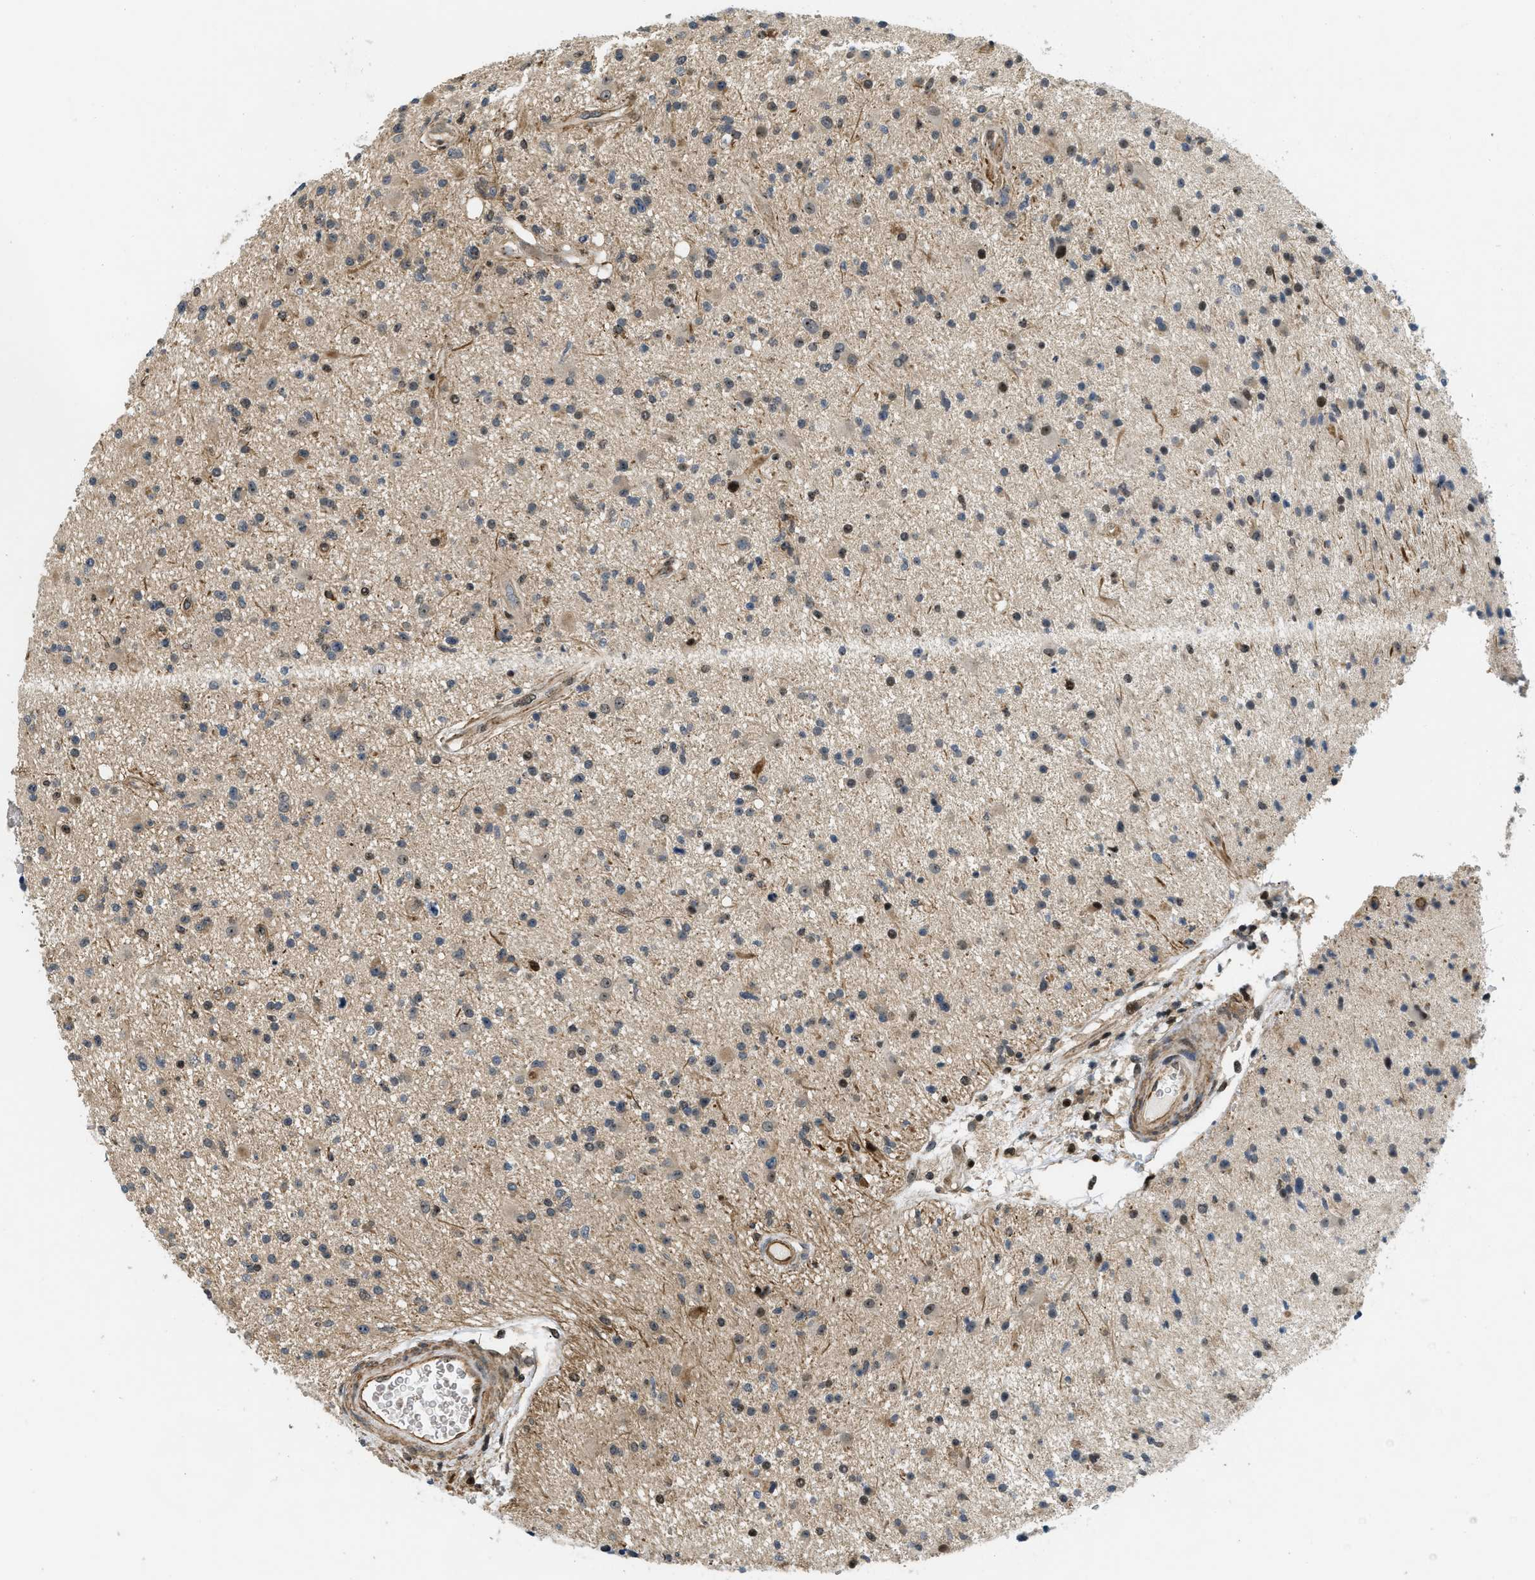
{"staining": {"intensity": "moderate", "quantity": "<25%", "location": "nuclear"}, "tissue": "glioma", "cell_type": "Tumor cells", "image_type": "cancer", "snomed": [{"axis": "morphology", "description": "Glioma, malignant, High grade"}, {"axis": "topography", "description": "Brain"}], "caption": "The histopathology image reveals staining of glioma, revealing moderate nuclear protein expression (brown color) within tumor cells.", "gene": "LTA4H", "patient": {"sex": "male", "age": 33}}